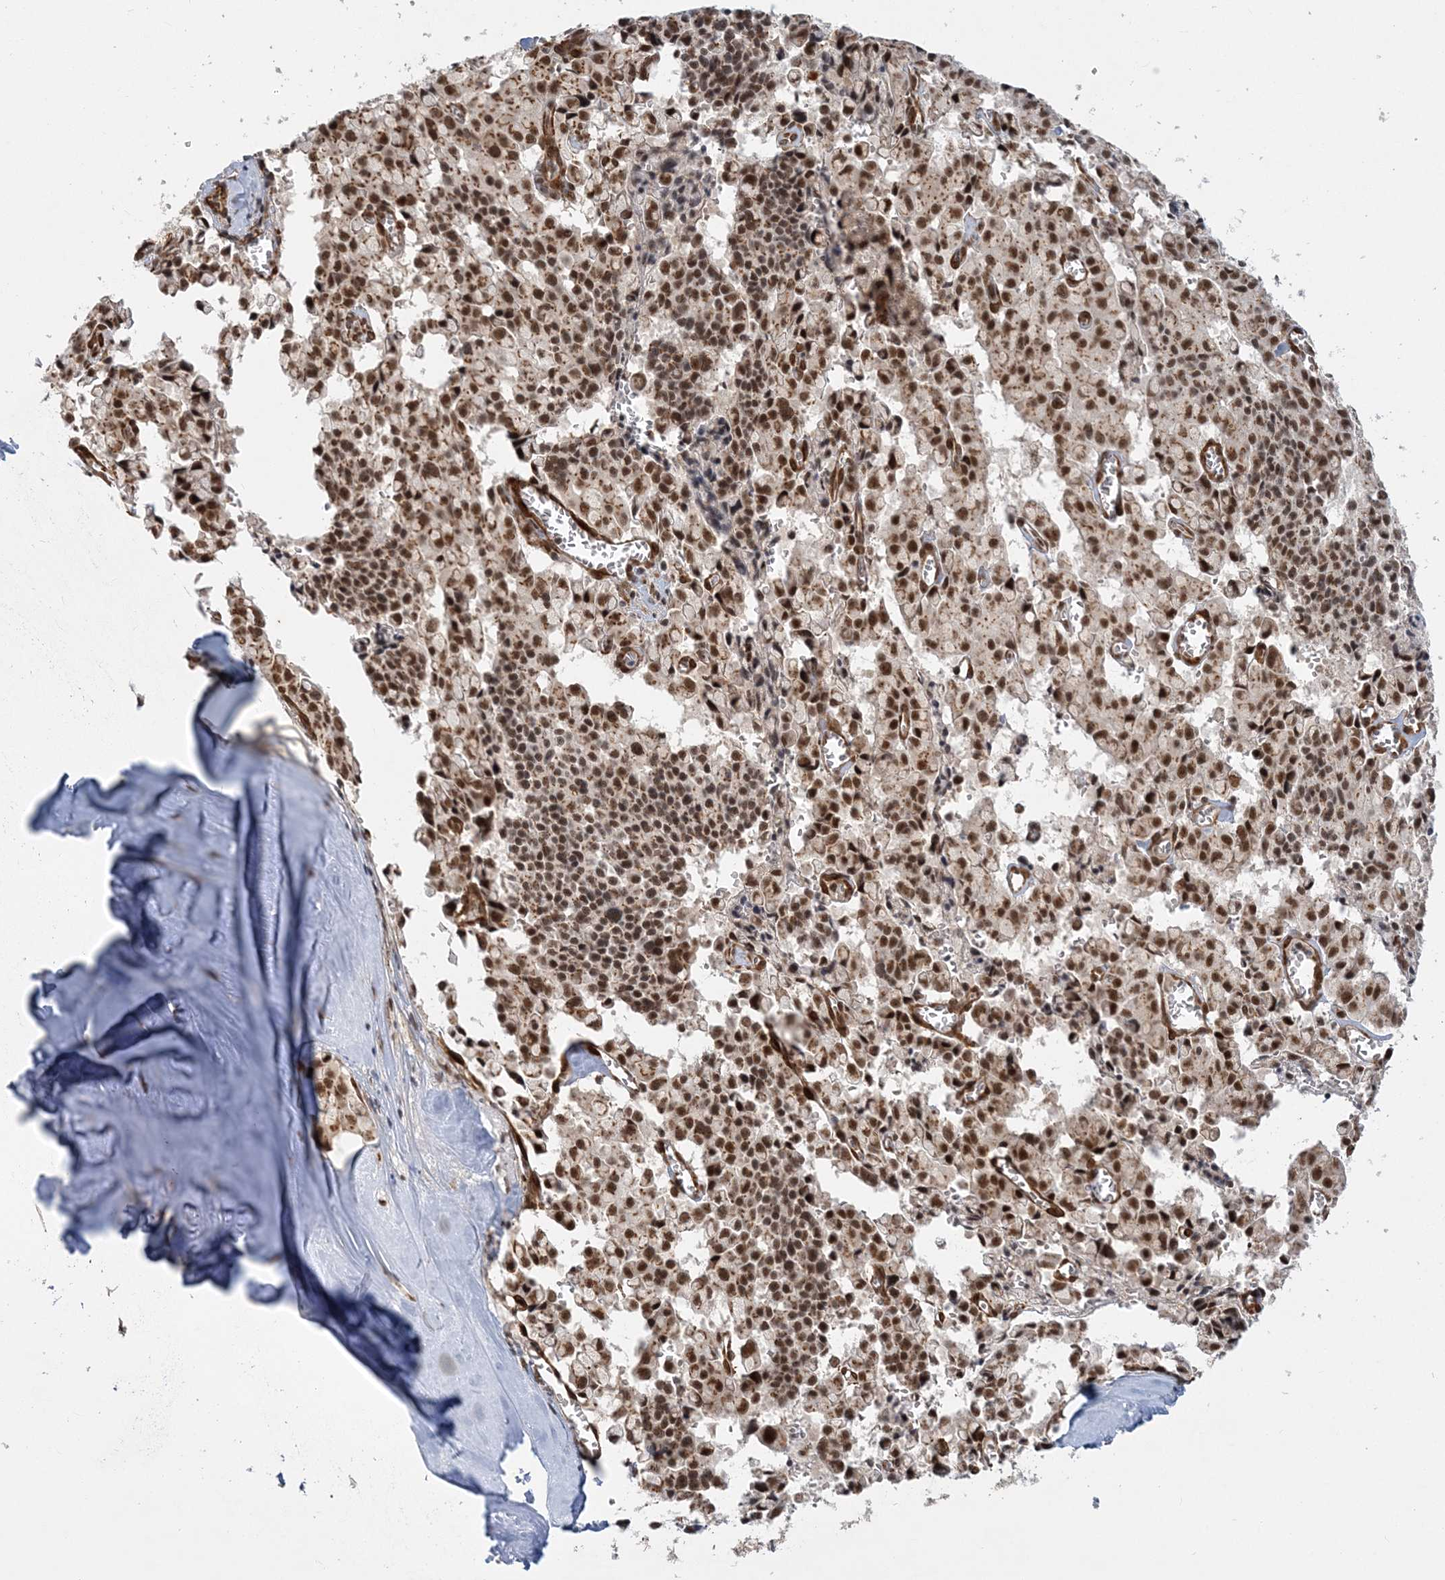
{"staining": {"intensity": "strong", "quantity": ">75%", "location": "nuclear"}, "tissue": "pancreatic cancer", "cell_type": "Tumor cells", "image_type": "cancer", "snomed": [{"axis": "morphology", "description": "Adenocarcinoma, NOS"}, {"axis": "topography", "description": "Pancreas"}], "caption": "Immunohistochemistry (IHC) photomicrograph of human pancreatic cancer (adenocarcinoma) stained for a protein (brown), which displays high levels of strong nuclear expression in approximately >75% of tumor cells.", "gene": "PLRG1", "patient": {"sex": "male", "age": 65}}